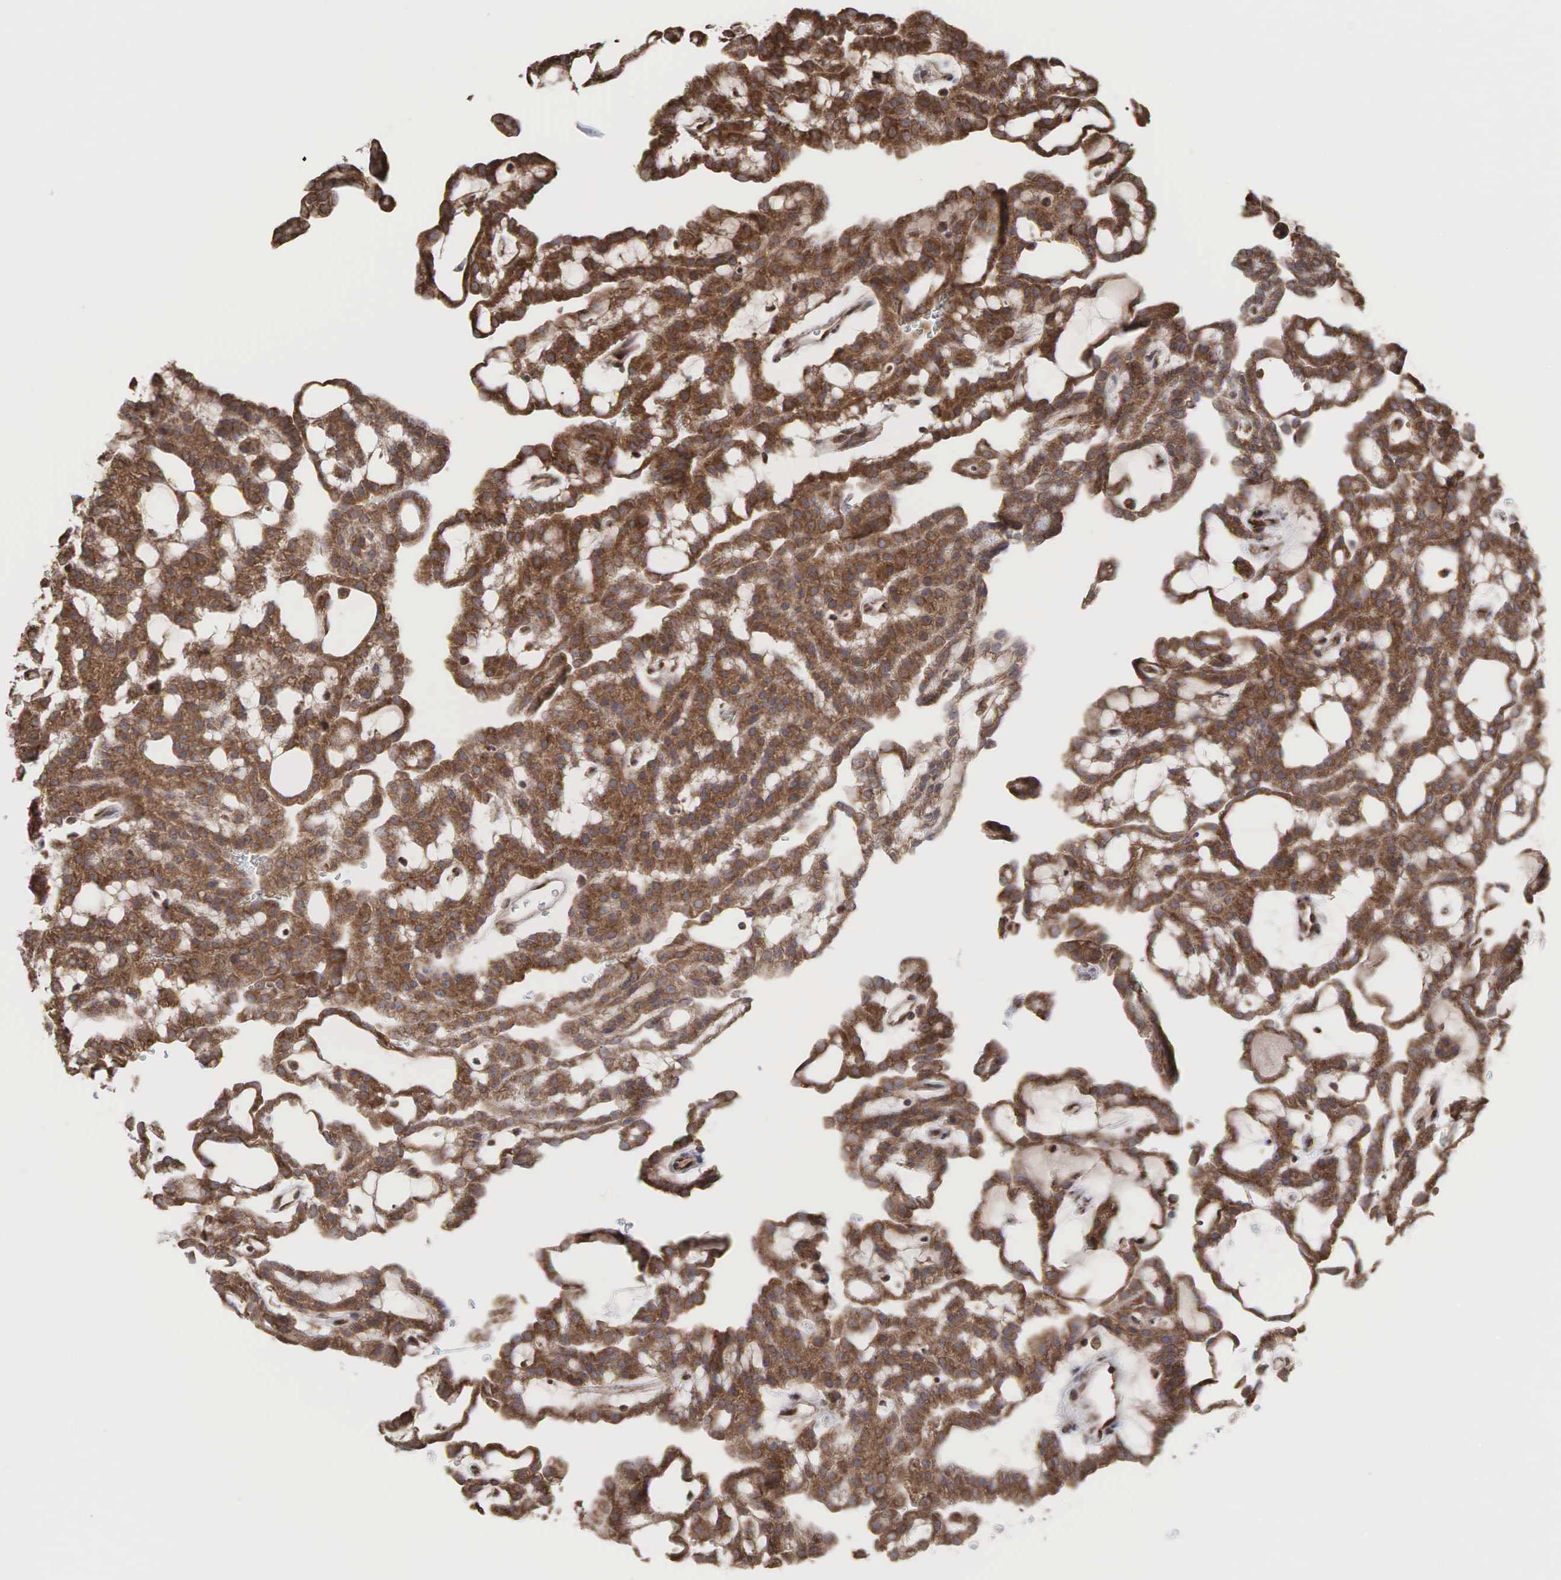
{"staining": {"intensity": "strong", "quantity": ">75%", "location": "cytoplasmic/membranous"}, "tissue": "renal cancer", "cell_type": "Tumor cells", "image_type": "cancer", "snomed": [{"axis": "morphology", "description": "Adenocarcinoma, NOS"}, {"axis": "topography", "description": "Kidney"}], "caption": "IHC (DAB) staining of renal cancer displays strong cytoplasmic/membranous protein expression in approximately >75% of tumor cells.", "gene": "PABPC5", "patient": {"sex": "male", "age": 63}}